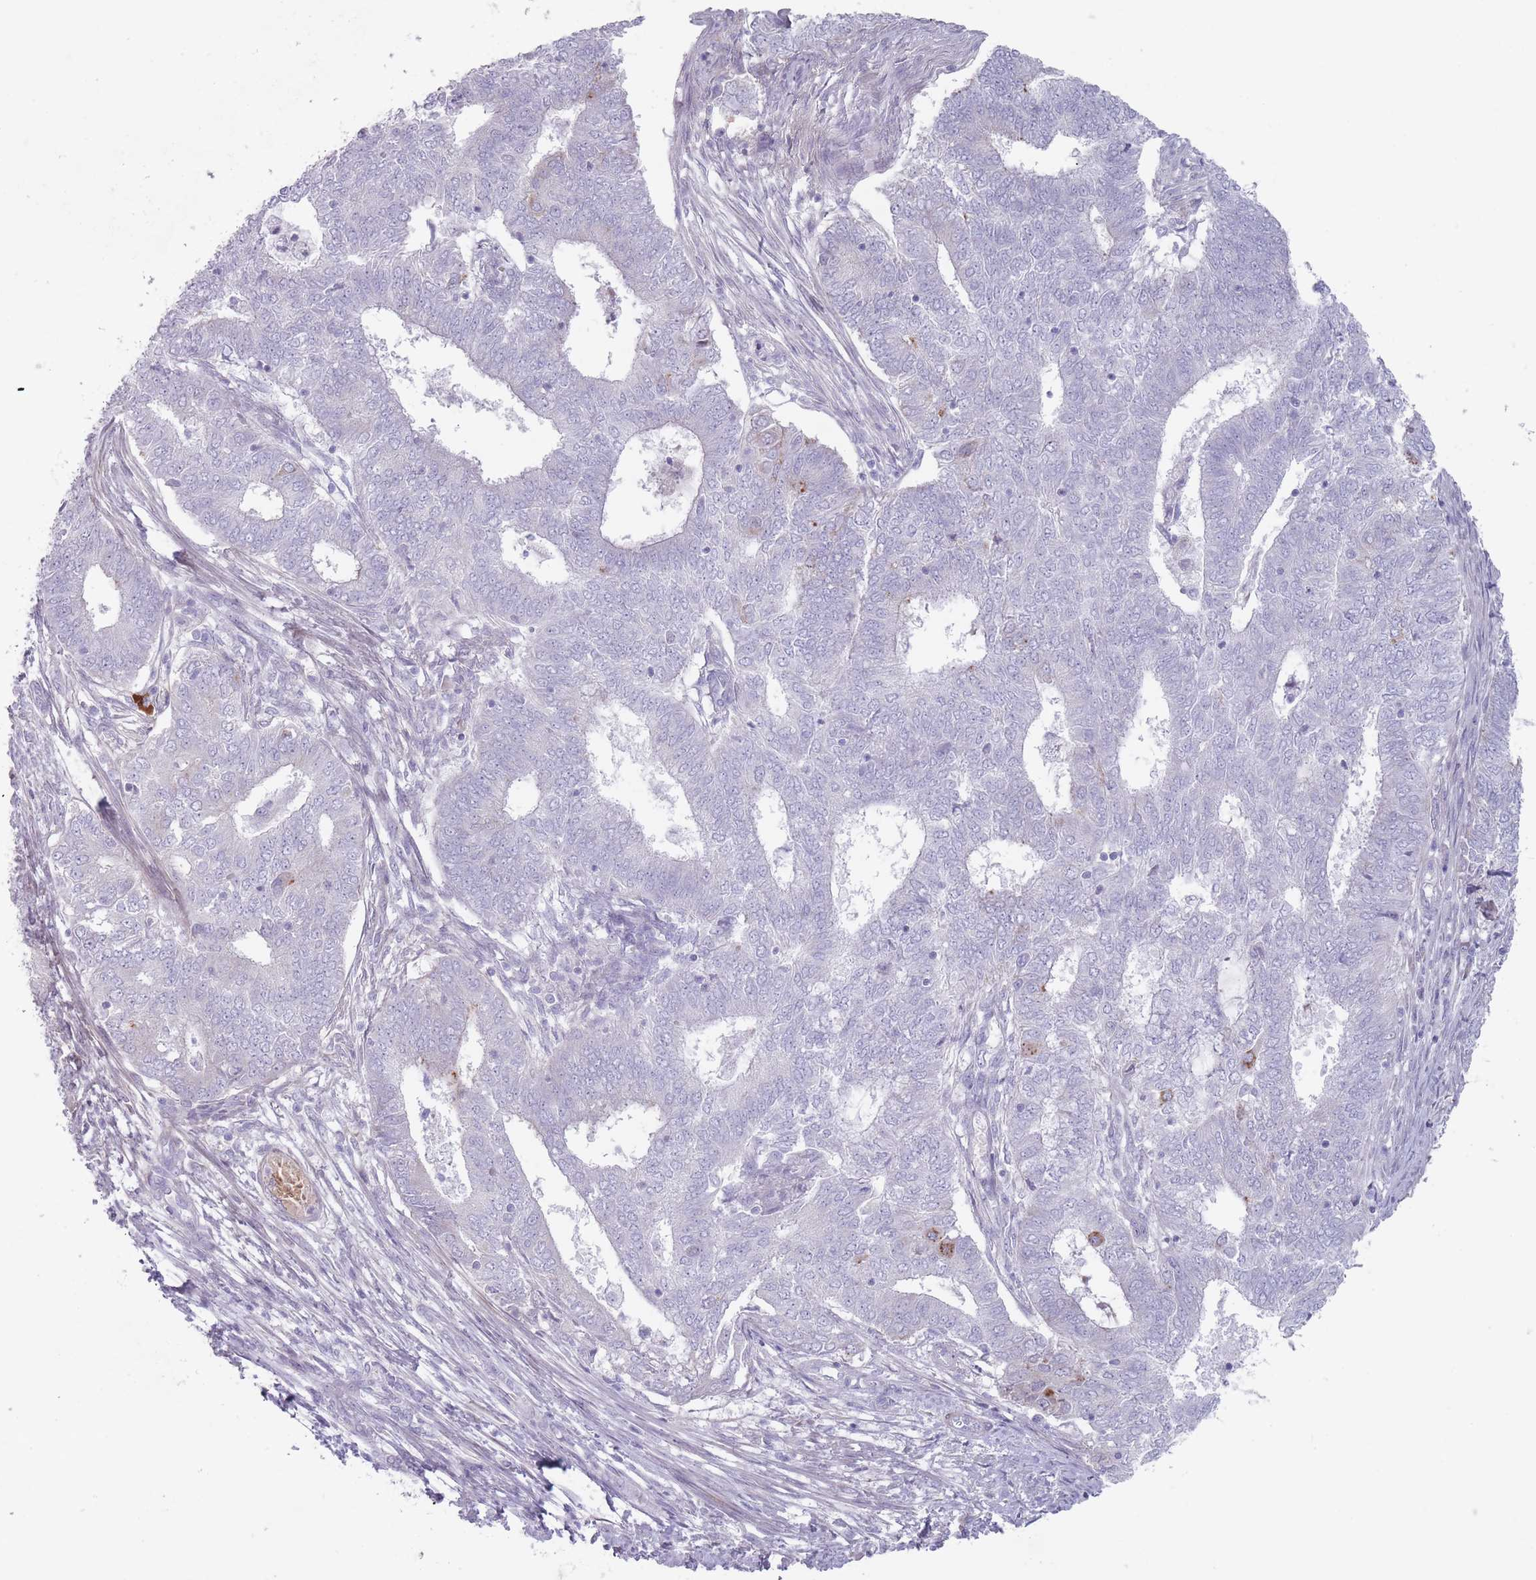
{"staining": {"intensity": "negative", "quantity": "none", "location": "none"}, "tissue": "endometrial cancer", "cell_type": "Tumor cells", "image_type": "cancer", "snomed": [{"axis": "morphology", "description": "Adenocarcinoma, NOS"}, {"axis": "topography", "description": "Endometrium"}], "caption": "Histopathology image shows no significant protein expression in tumor cells of adenocarcinoma (endometrial).", "gene": "PAIP2B", "patient": {"sex": "female", "age": 62}}